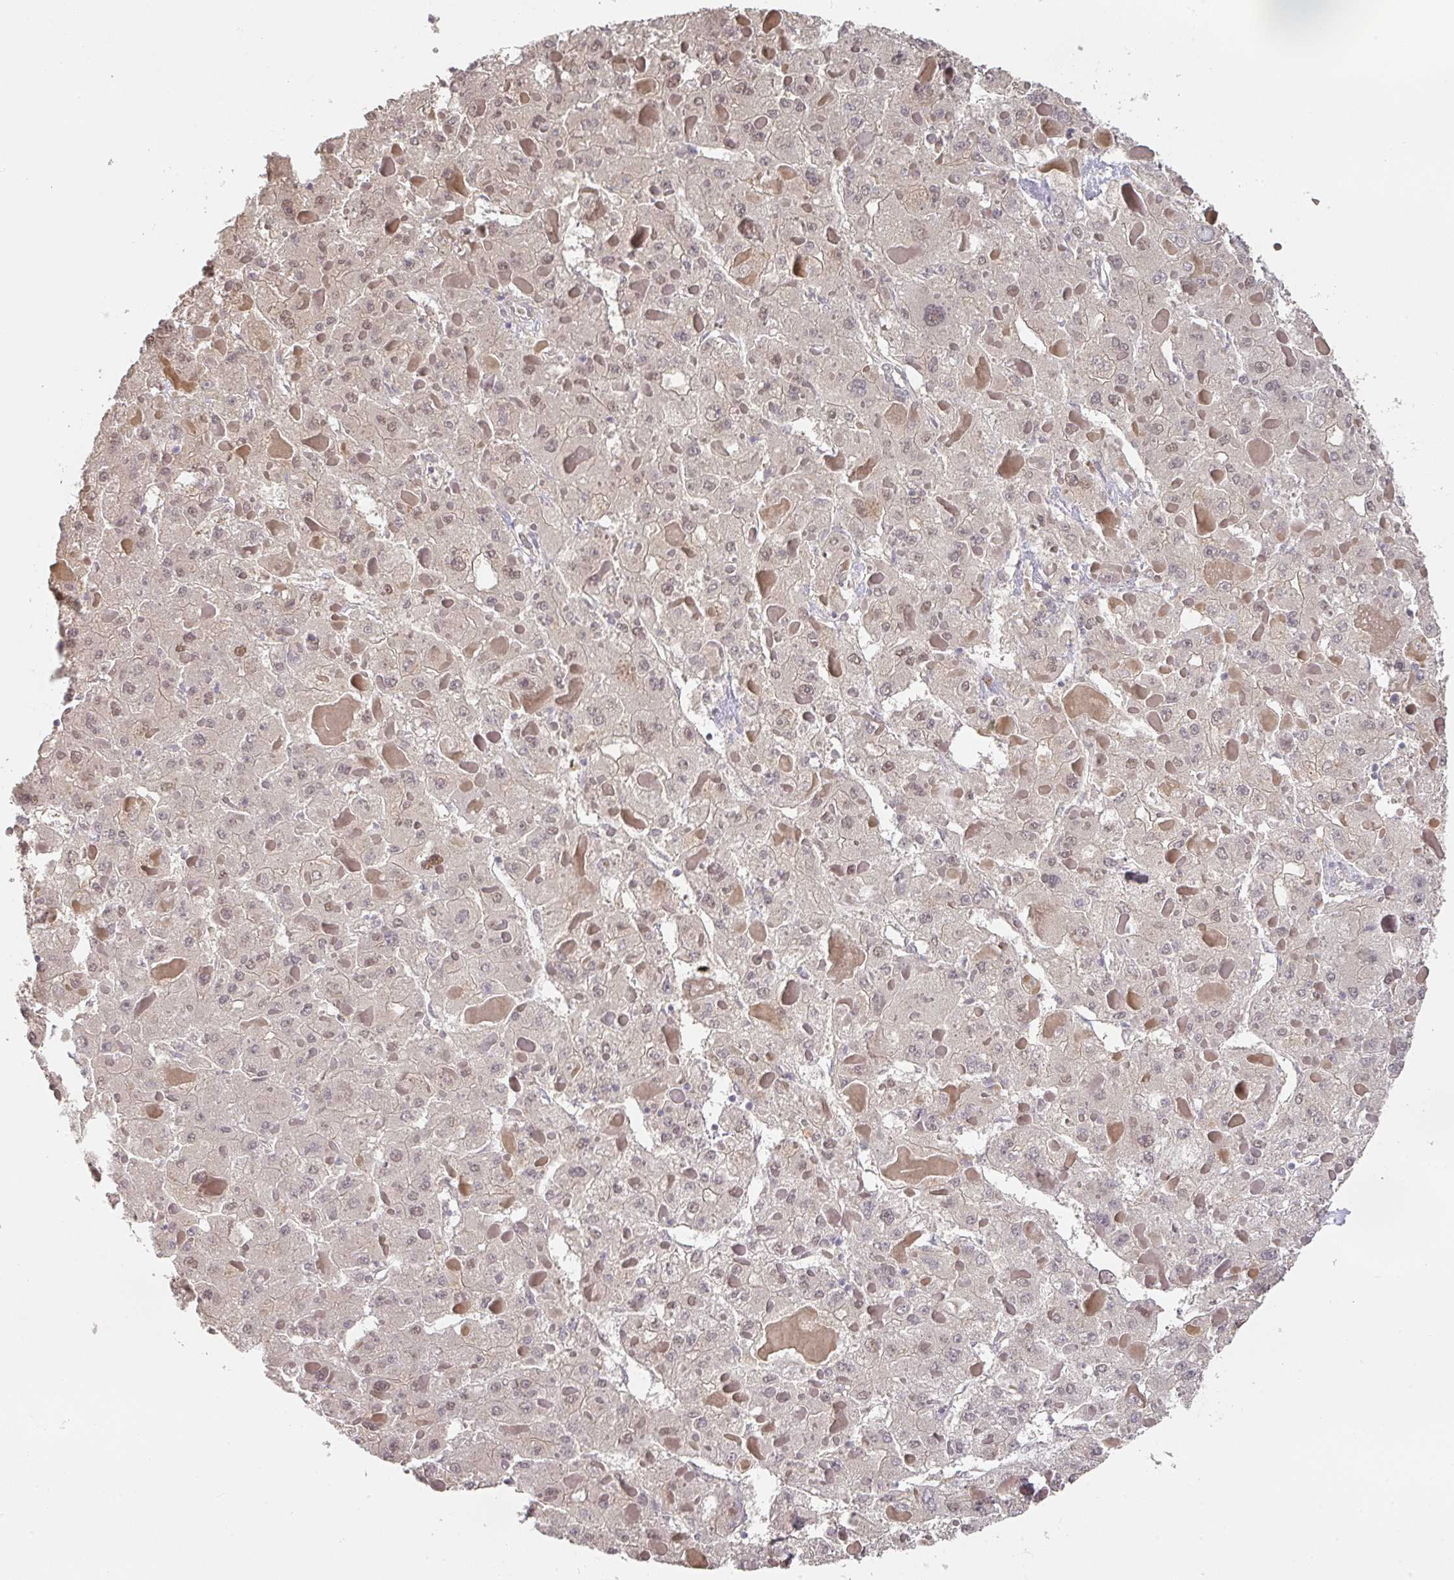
{"staining": {"intensity": "weak", "quantity": "25%-75%", "location": "nuclear"}, "tissue": "liver cancer", "cell_type": "Tumor cells", "image_type": "cancer", "snomed": [{"axis": "morphology", "description": "Carcinoma, Hepatocellular, NOS"}, {"axis": "topography", "description": "Liver"}], "caption": "Protein analysis of liver cancer (hepatocellular carcinoma) tissue demonstrates weak nuclear expression in approximately 25%-75% of tumor cells. (DAB (3,3'-diaminobenzidine) IHC with brightfield microscopy, high magnification).", "gene": "FOXN4", "patient": {"sex": "female", "age": 73}}